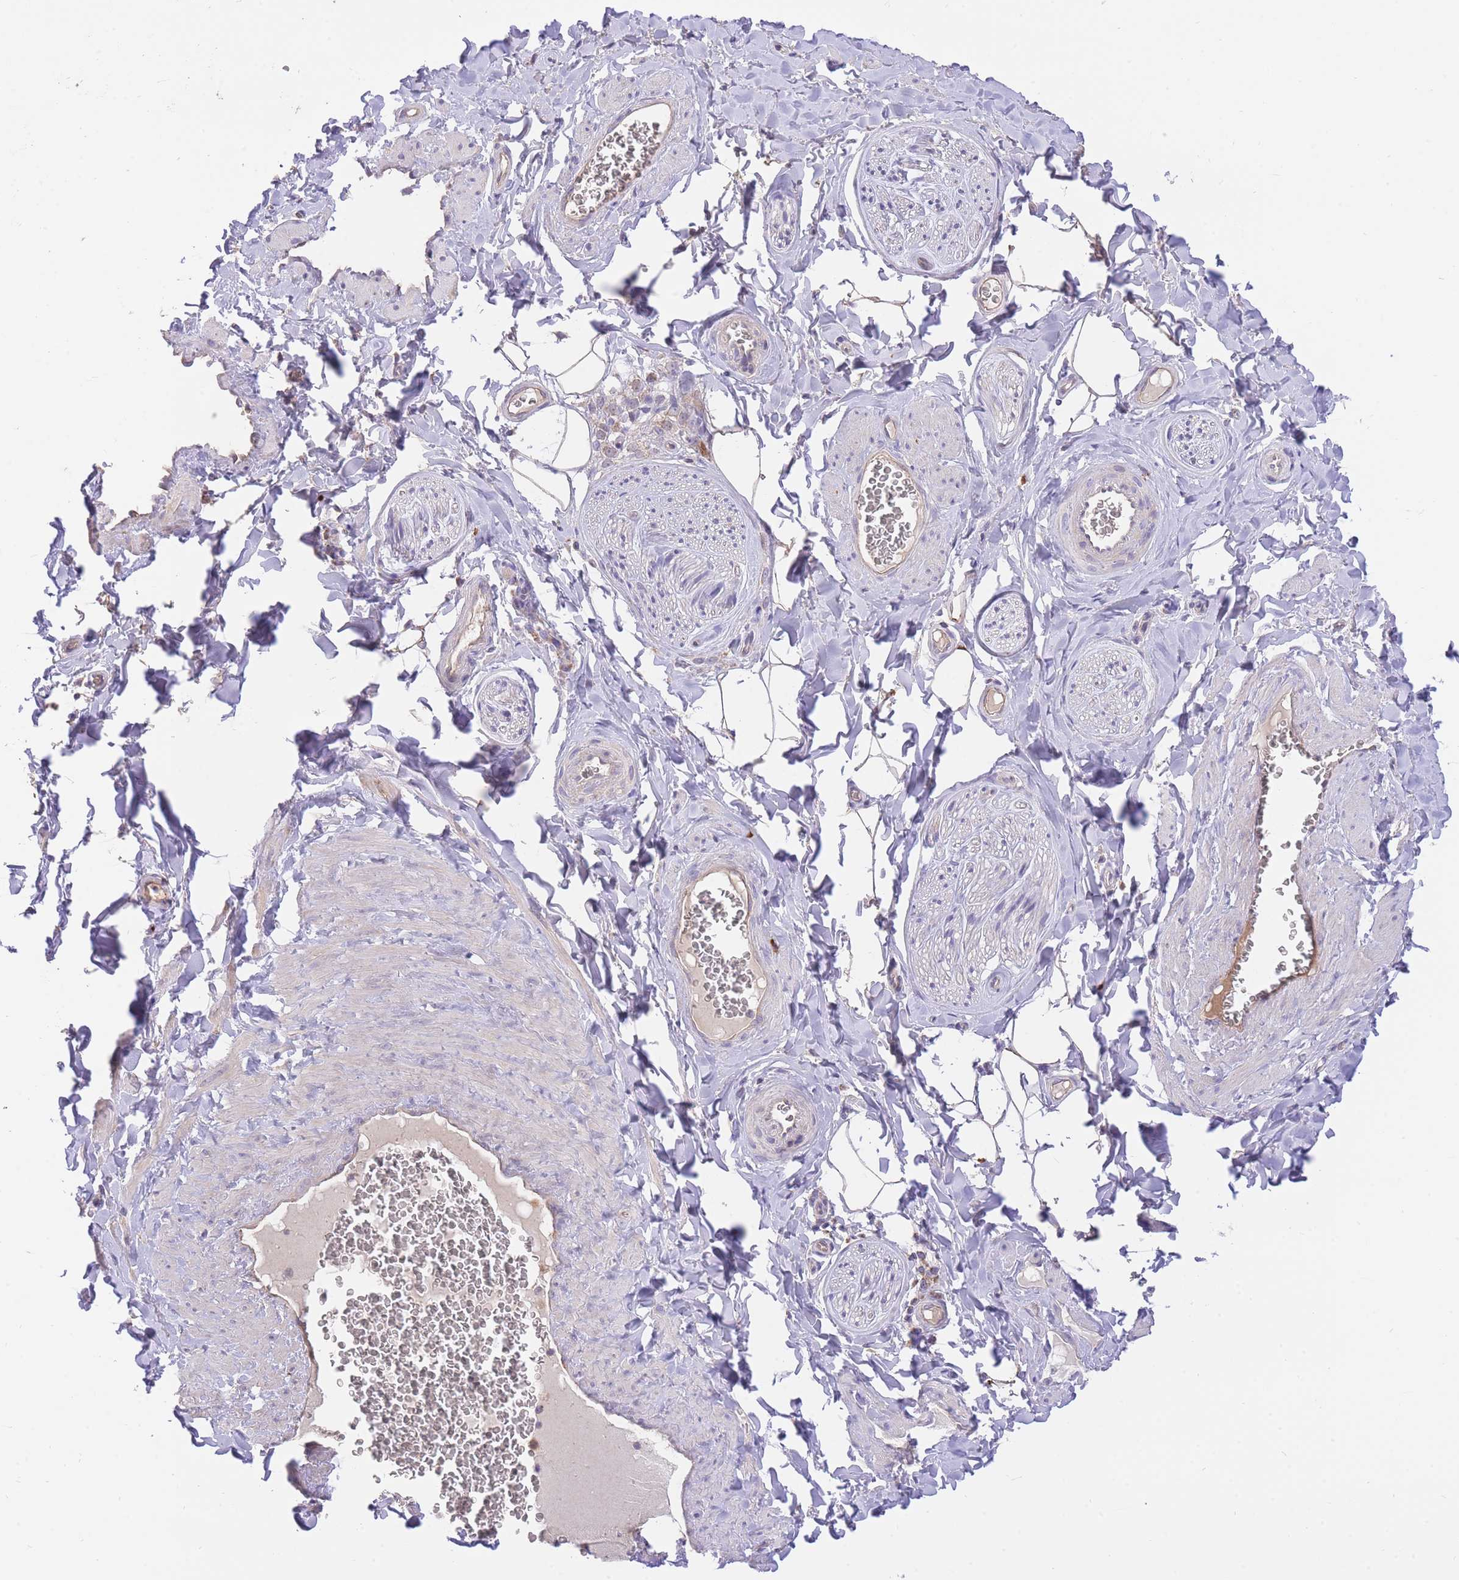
{"staining": {"intensity": "moderate", "quantity": "<25%", "location": "cytoplasmic/membranous"}, "tissue": "adipose tissue", "cell_type": "Adipocytes", "image_type": "normal", "snomed": [{"axis": "morphology", "description": "Normal tissue, NOS"}, {"axis": "topography", "description": "Soft tissue"}, {"axis": "topography", "description": "Adipose tissue"}, {"axis": "topography", "description": "Vascular tissue"}, {"axis": "topography", "description": "Peripheral nerve tissue"}], "caption": "A micrograph showing moderate cytoplasmic/membranous staining in approximately <25% of adipocytes in benign adipose tissue, as visualized by brown immunohistochemical staining.", "gene": "PREP", "patient": {"sex": "male", "age": 46}}